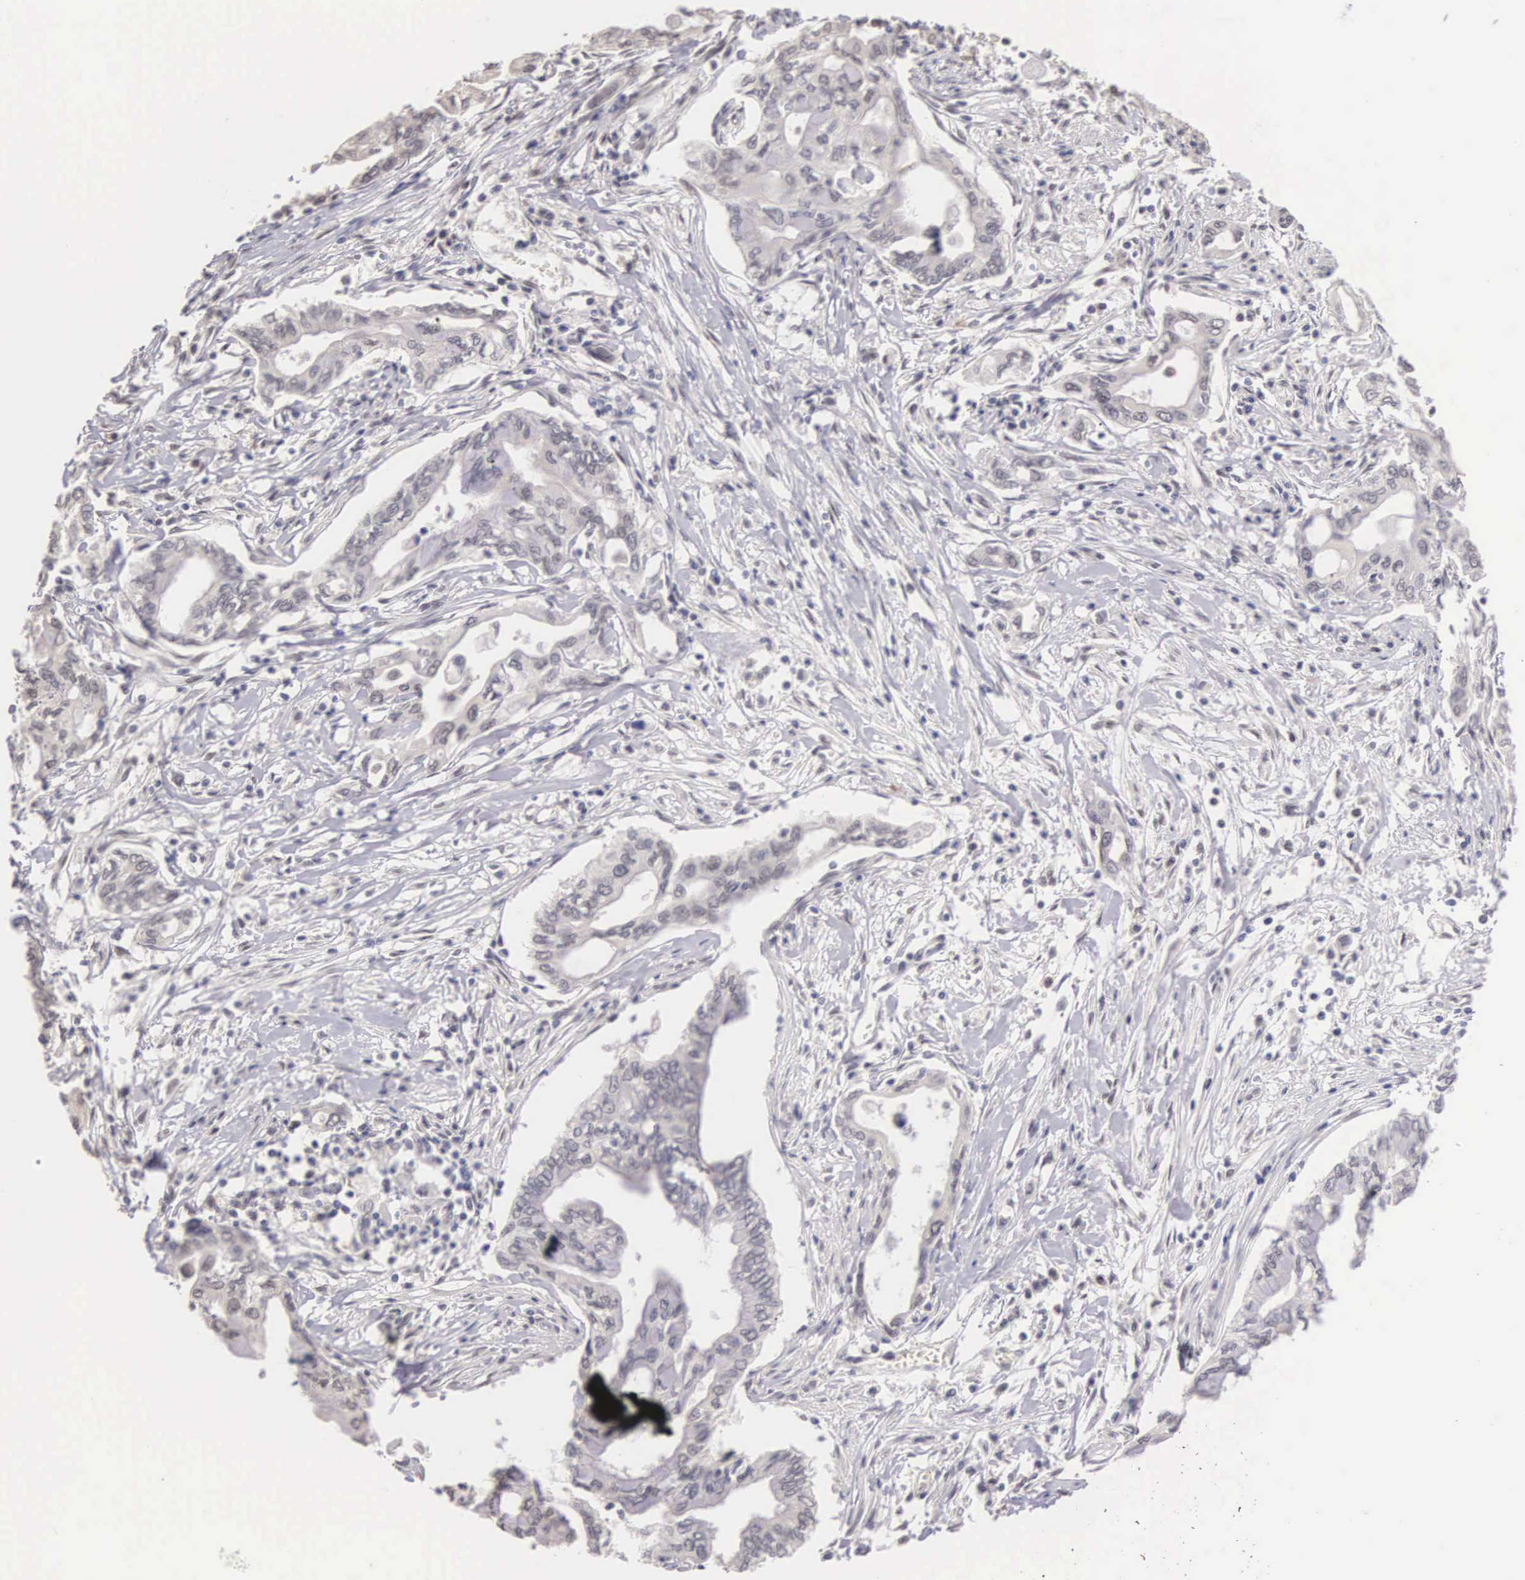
{"staining": {"intensity": "negative", "quantity": "none", "location": "none"}, "tissue": "pancreatic cancer", "cell_type": "Tumor cells", "image_type": "cancer", "snomed": [{"axis": "morphology", "description": "Adenocarcinoma, NOS"}, {"axis": "topography", "description": "Pancreas"}], "caption": "IHC image of human adenocarcinoma (pancreatic) stained for a protein (brown), which reveals no staining in tumor cells.", "gene": "HMGXB4", "patient": {"sex": "female", "age": 57}}